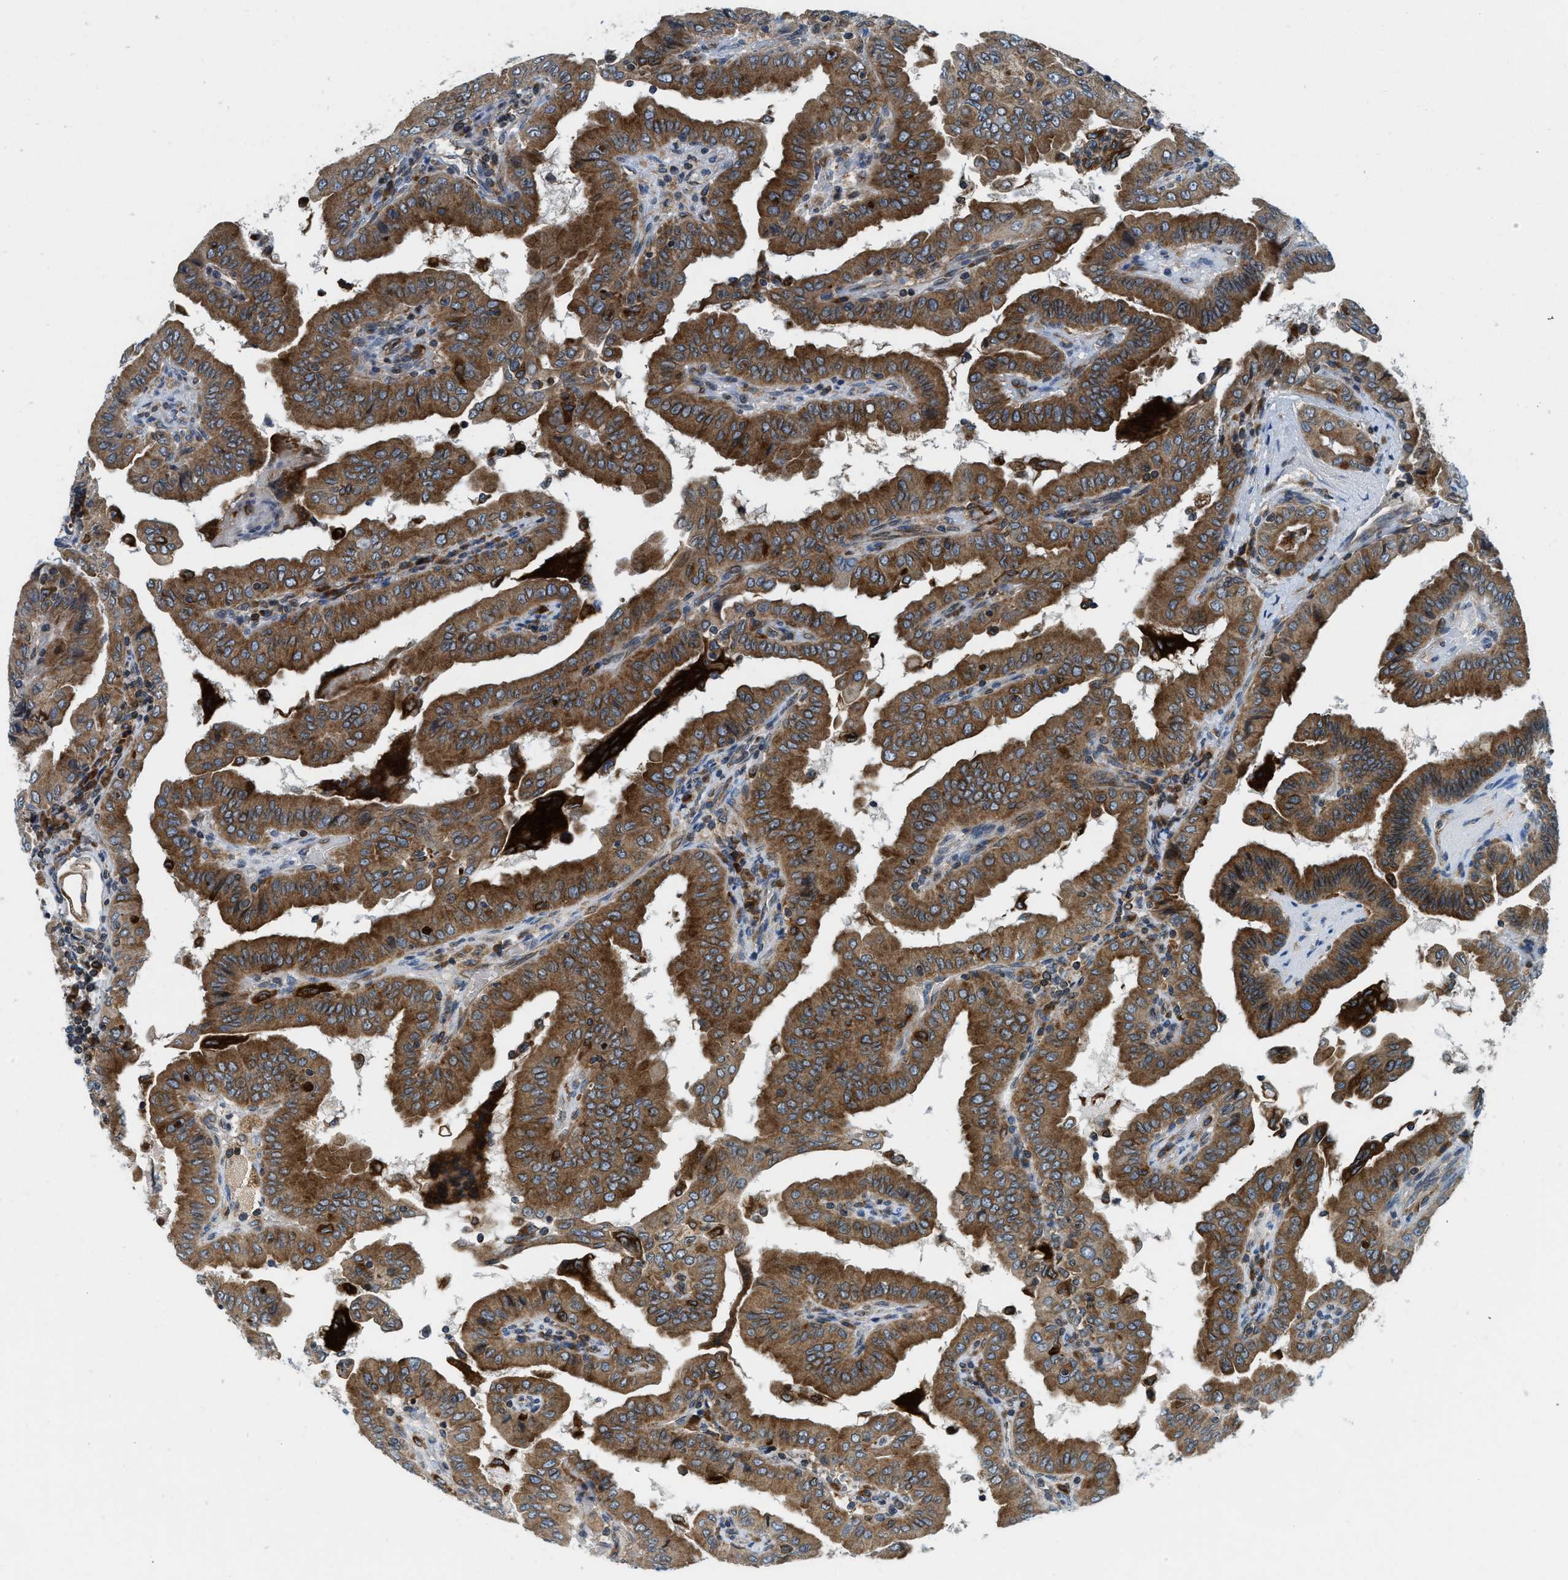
{"staining": {"intensity": "moderate", "quantity": ">75%", "location": "cytoplasmic/membranous"}, "tissue": "thyroid cancer", "cell_type": "Tumor cells", "image_type": "cancer", "snomed": [{"axis": "morphology", "description": "Papillary adenocarcinoma, NOS"}, {"axis": "topography", "description": "Thyroid gland"}], "caption": "Immunohistochemistry micrograph of neoplastic tissue: thyroid papillary adenocarcinoma stained using immunohistochemistry reveals medium levels of moderate protein expression localized specifically in the cytoplasmic/membranous of tumor cells, appearing as a cytoplasmic/membranous brown color.", "gene": "BCAP31", "patient": {"sex": "male", "age": 33}}